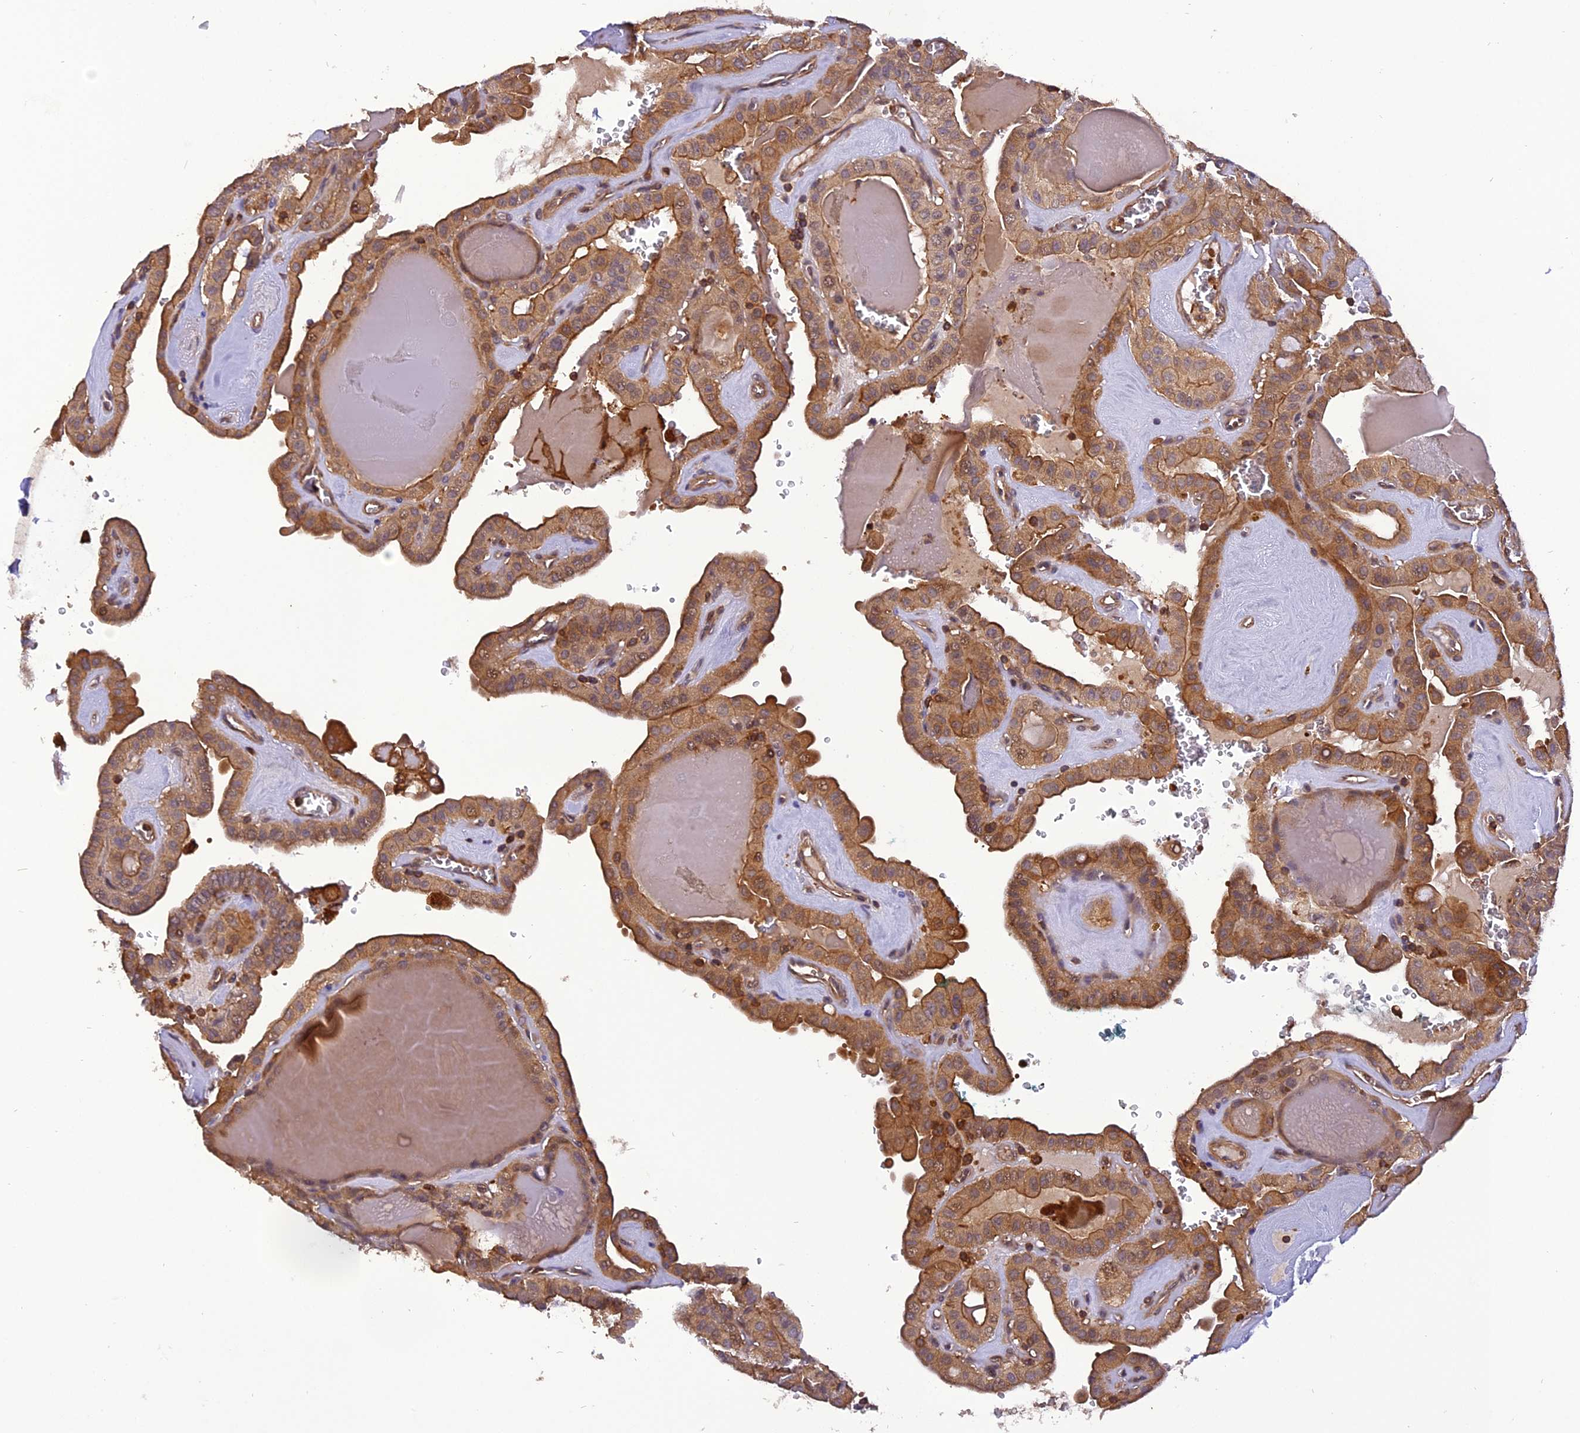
{"staining": {"intensity": "moderate", "quantity": ">75%", "location": "cytoplasmic/membranous"}, "tissue": "thyroid cancer", "cell_type": "Tumor cells", "image_type": "cancer", "snomed": [{"axis": "morphology", "description": "Papillary adenocarcinoma, NOS"}, {"axis": "topography", "description": "Thyroid gland"}], "caption": "The immunohistochemical stain shows moderate cytoplasmic/membranous expression in tumor cells of thyroid cancer (papillary adenocarcinoma) tissue. (DAB = brown stain, brightfield microscopy at high magnification).", "gene": "STOML1", "patient": {"sex": "male", "age": 52}}